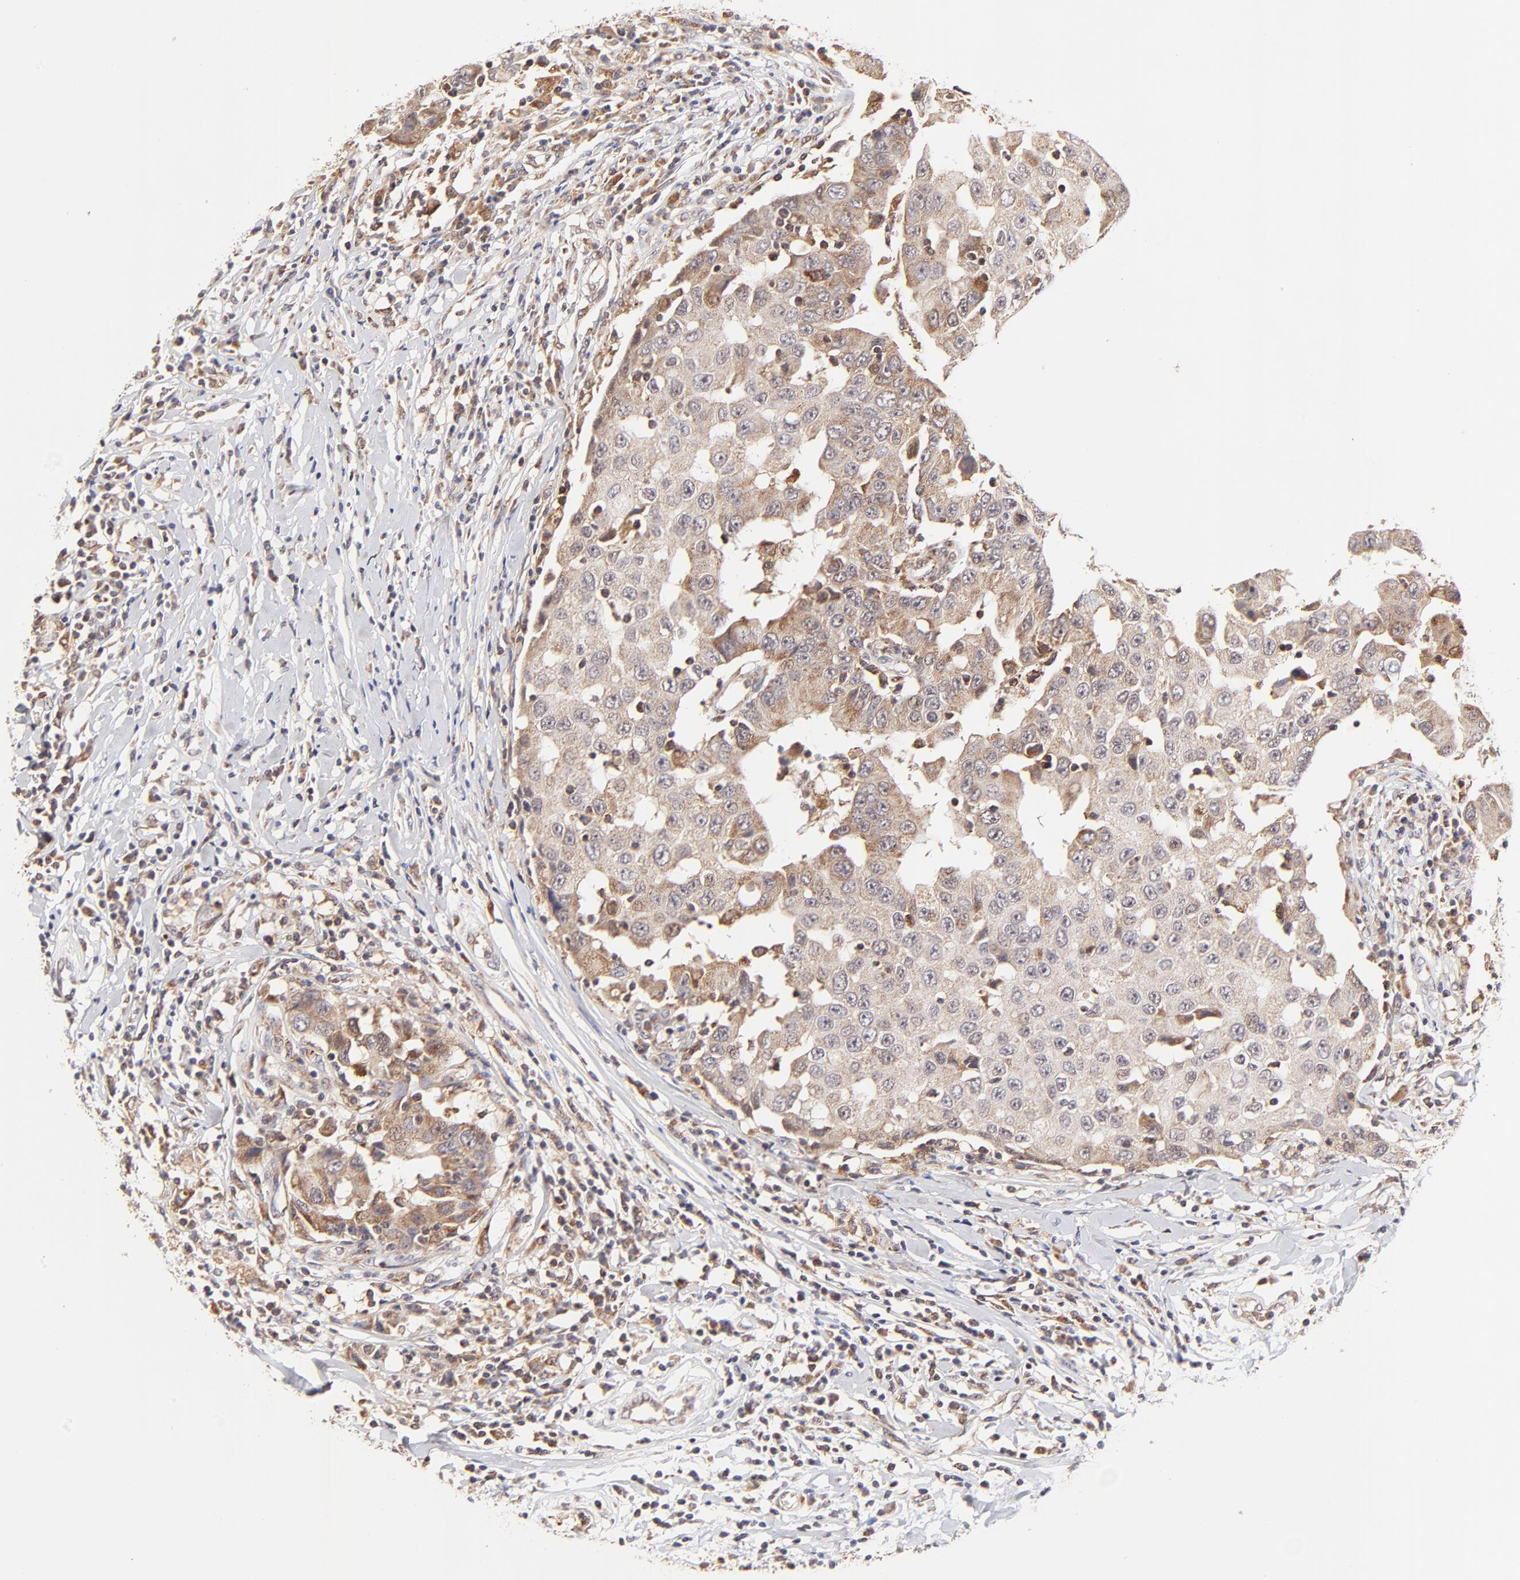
{"staining": {"intensity": "weak", "quantity": ">75%", "location": "cytoplasmic/membranous"}, "tissue": "breast cancer", "cell_type": "Tumor cells", "image_type": "cancer", "snomed": [{"axis": "morphology", "description": "Duct carcinoma"}, {"axis": "topography", "description": "Breast"}], "caption": "About >75% of tumor cells in human breast invasive ductal carcinoma display weak cytoplasmic/membranous protein expression as visualized by brown immunohistochemical staining.", "gene": "MAP2K7", "patient": {"sex": "female", "age": 27}}